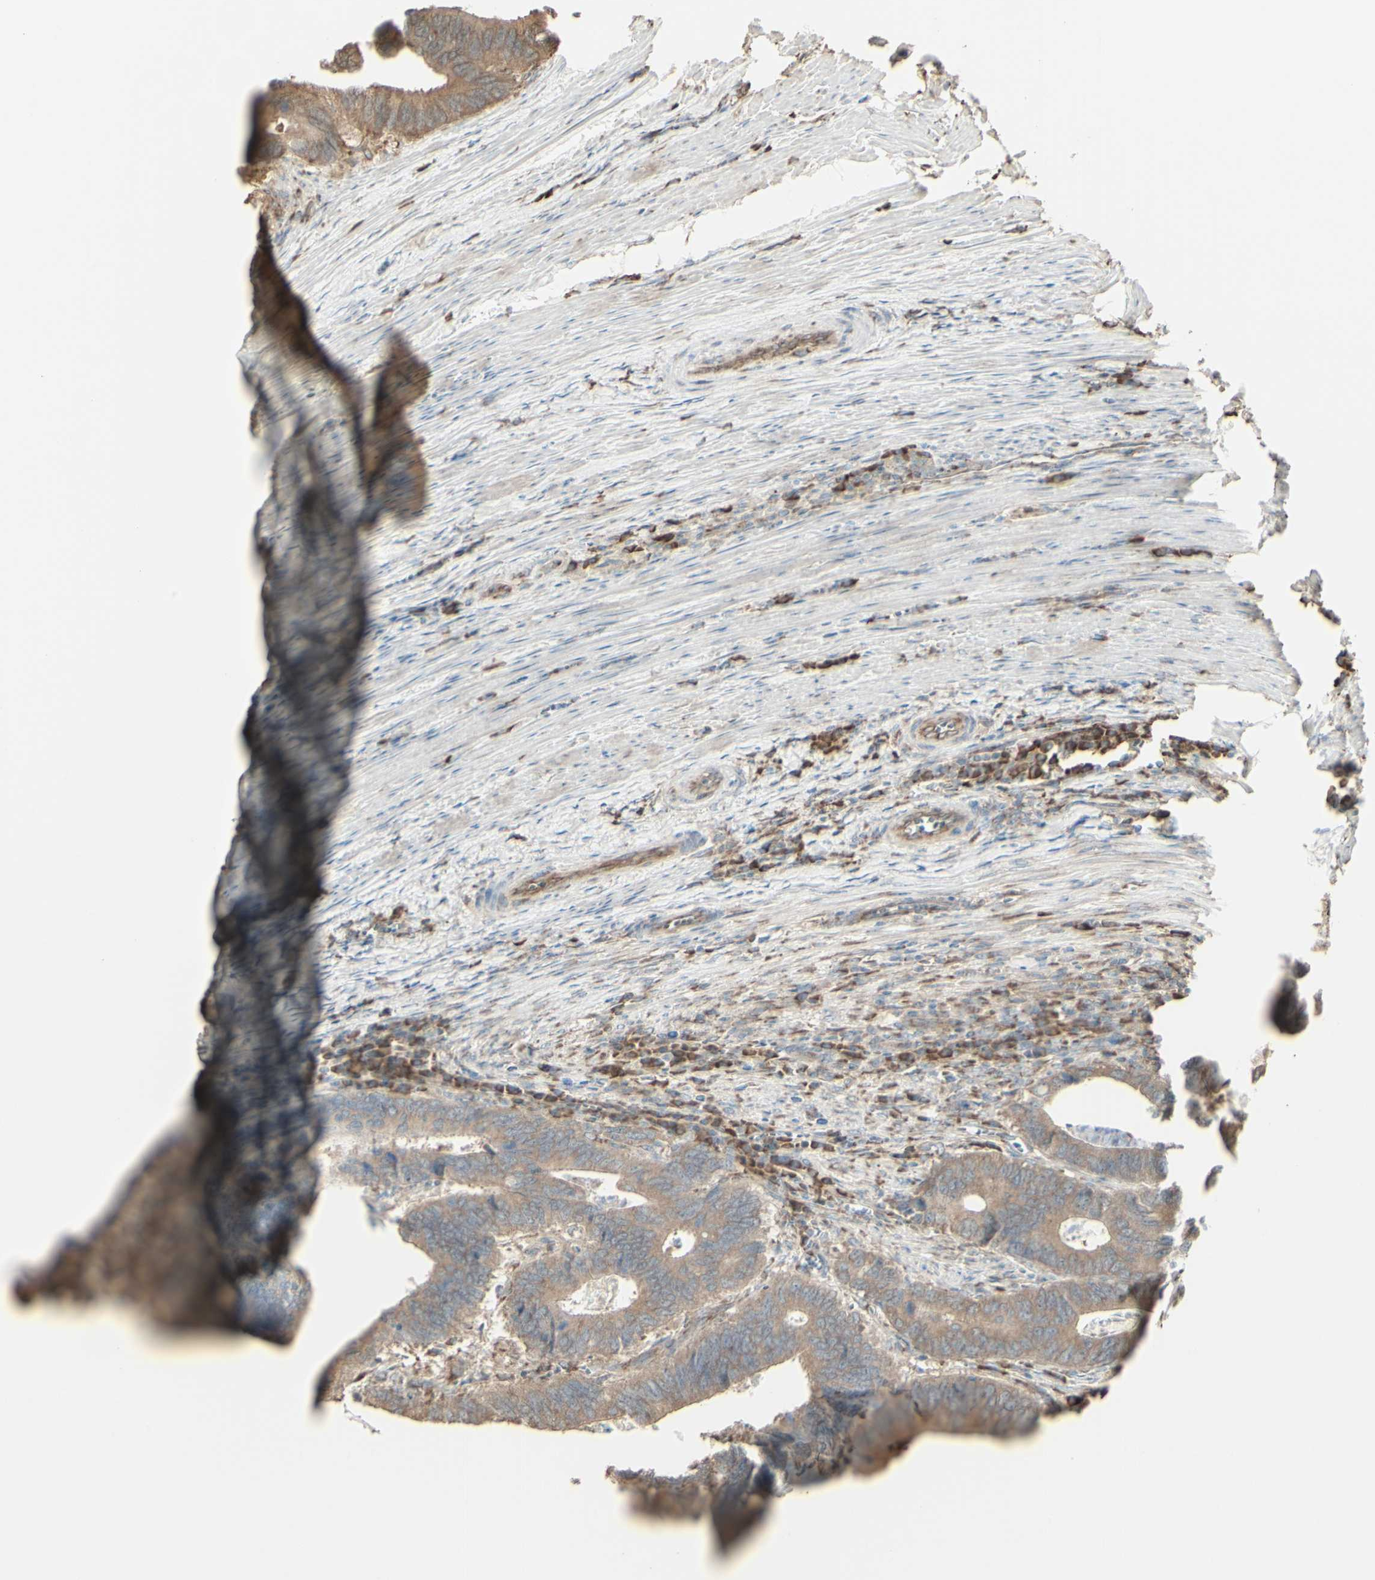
{"staining": {"intensity": "weak", "quantity": ">75%", "location": "cytoplasmic/membranous"}, "tissue": "colorectal cancer", "cell_type": "Tumor cells", "image_type": "cancer", "snomed": [{"axis": "morphology", "description": "Adenocarcinoma, NOS"}, {"axis": "topography", "description": "Colon"}], "caption": "High-power microscopy captured an immunohistochemistry micrograph of colorectal cancer (adenocarcinoma), revealing weak cytoplasmic/membranous positivity in approximately >75% of tumor cells. (DAB (3,3'-diaminobenzidine) = brown stain, brightfield microscopy at high magnification).", "gene": "EEF1B2", "patient": {"sex": "male", "age": 72}}